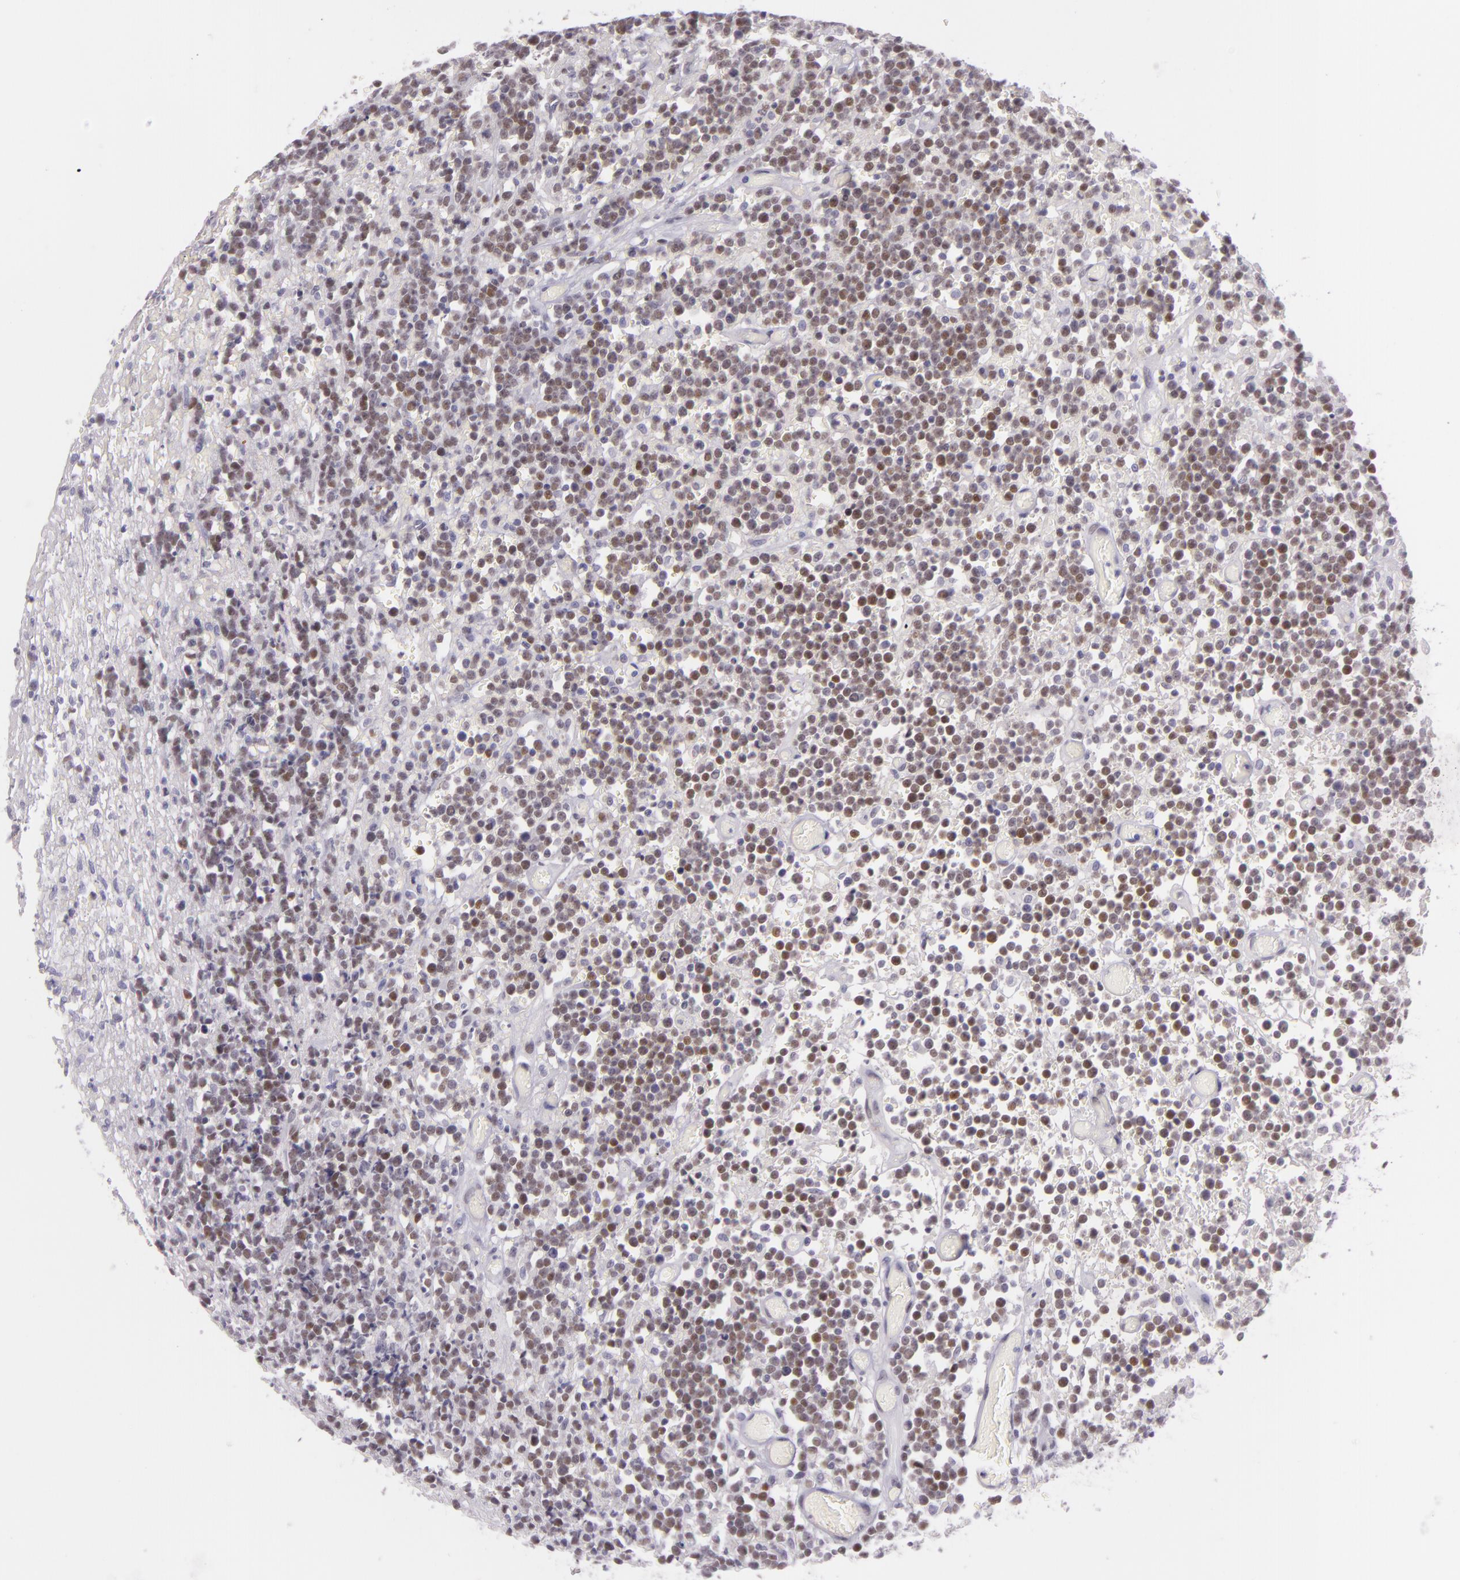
{"staining": {"intensity": "moderate", "quantity": "25%-75%", "location": "nuclear"}, "tissue": "lymphoma", "cell_type": "Tumor cells", "image_type": "cancer", "snomed": [{"axis": "morphology", "description": "Malignant lymphoma, non-Hodgkin's type, High grade"}, {"axis": "topography", "description": "Colon"}], "caption": "Malignant lymphoma, non-Hodgkin's type (high-grade) stained with immunohistochemistry (IHC) exhibits moderate nuclear expression in about 25%-75% of tumor cells.", "gene": "CHEK2", "patient": {"sex": "male", "age": 82}}